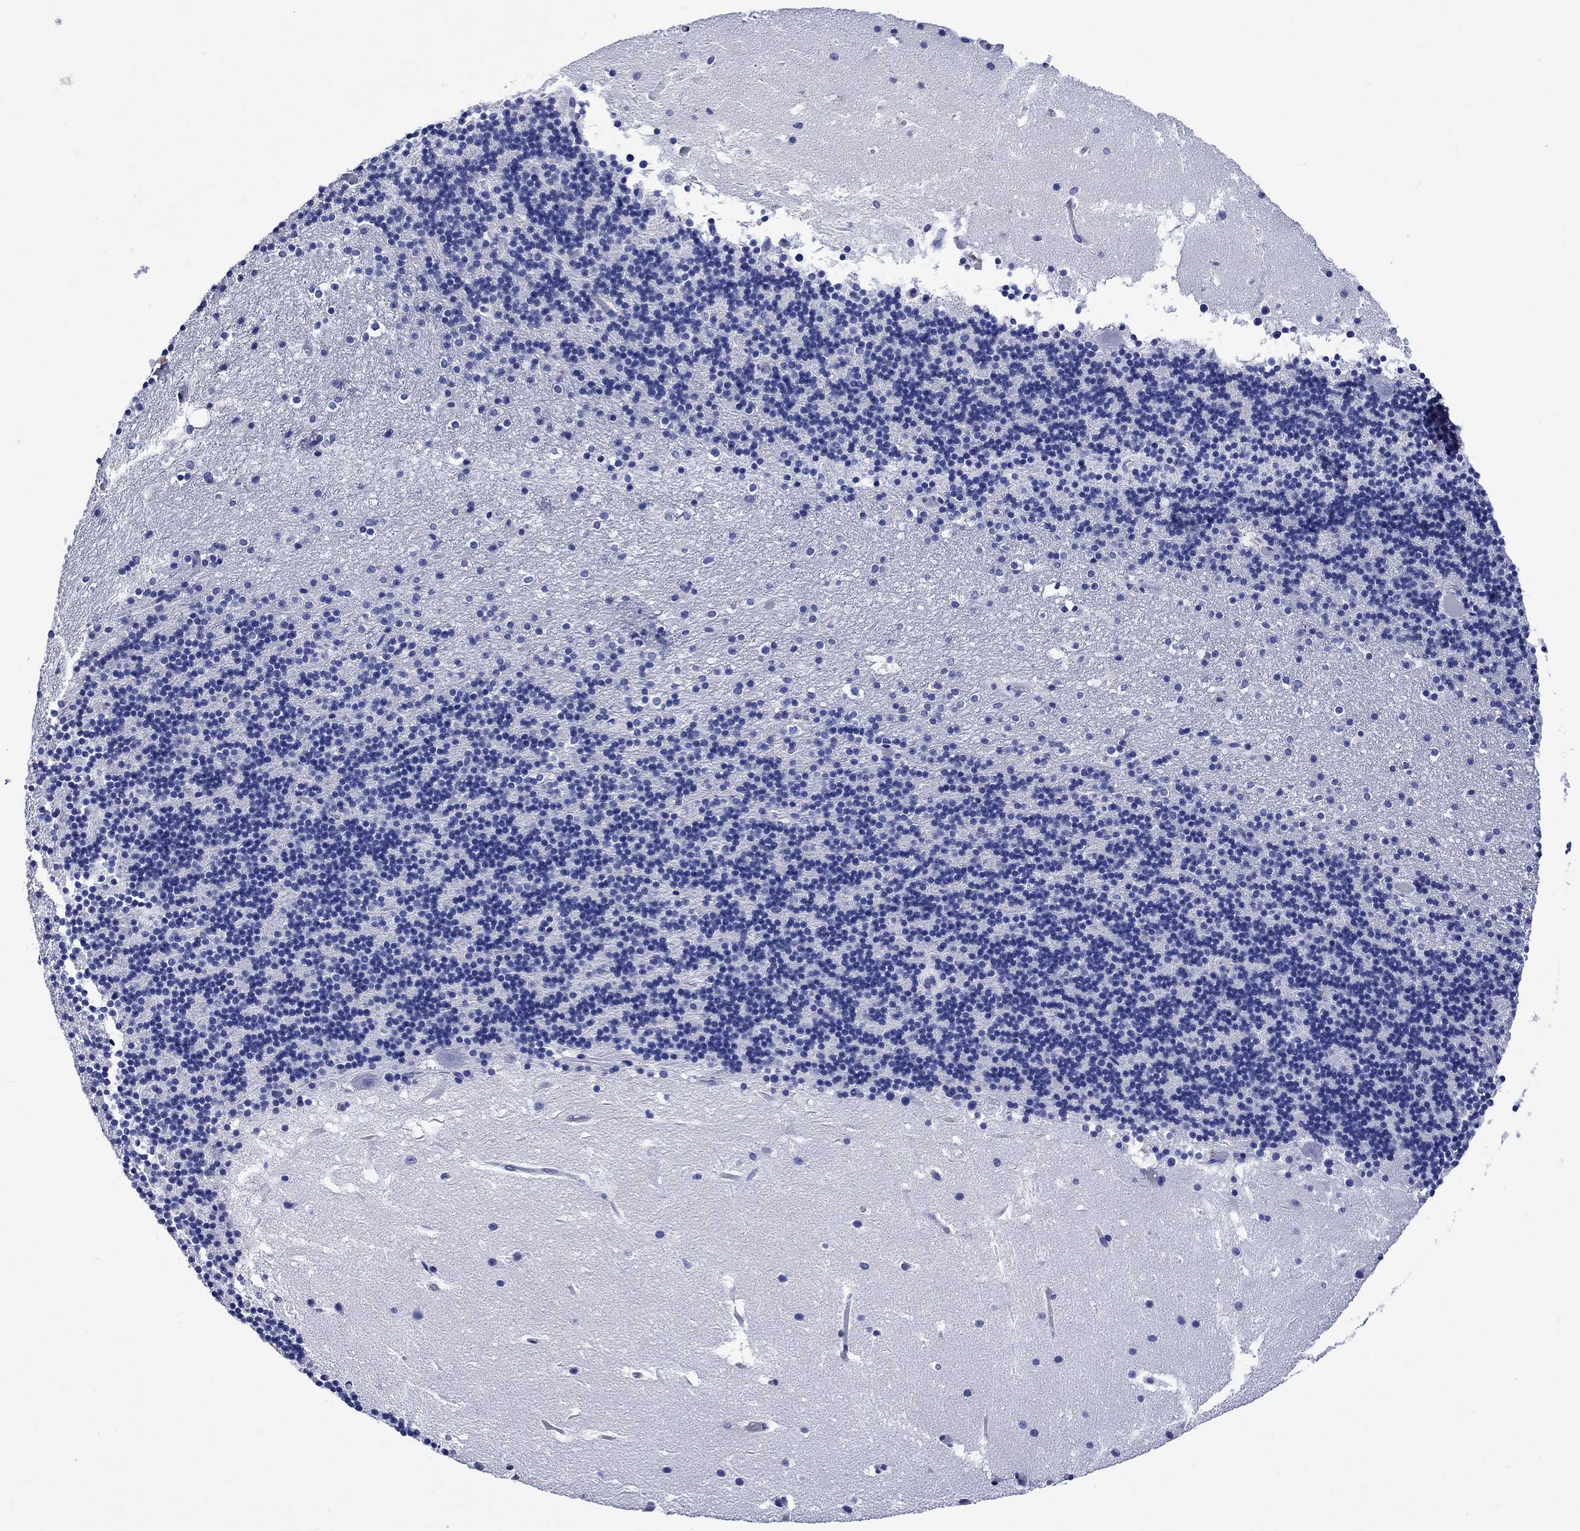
{"staining": {"intensity": "negative", "quantity": "none", "location": "none"}, "tissue": "cerebellum", "cell_type": "Cells in granular layer", "image_type": "normal", "snomed": [{"axis": "morphology", "description": "Normal tissue, NOS"}, {"axis": "topography", "description": "Cerebellum"}], "caption": "Immunohistochemistry image of unremarkable cerebellum: human cerebellum stained with DAB (3,3'-diaminobenzidine) shows no significant protein expression in cells in granular layer.", "gene": "CACNG3", "patient": {"sex": "male", "age": 37}}